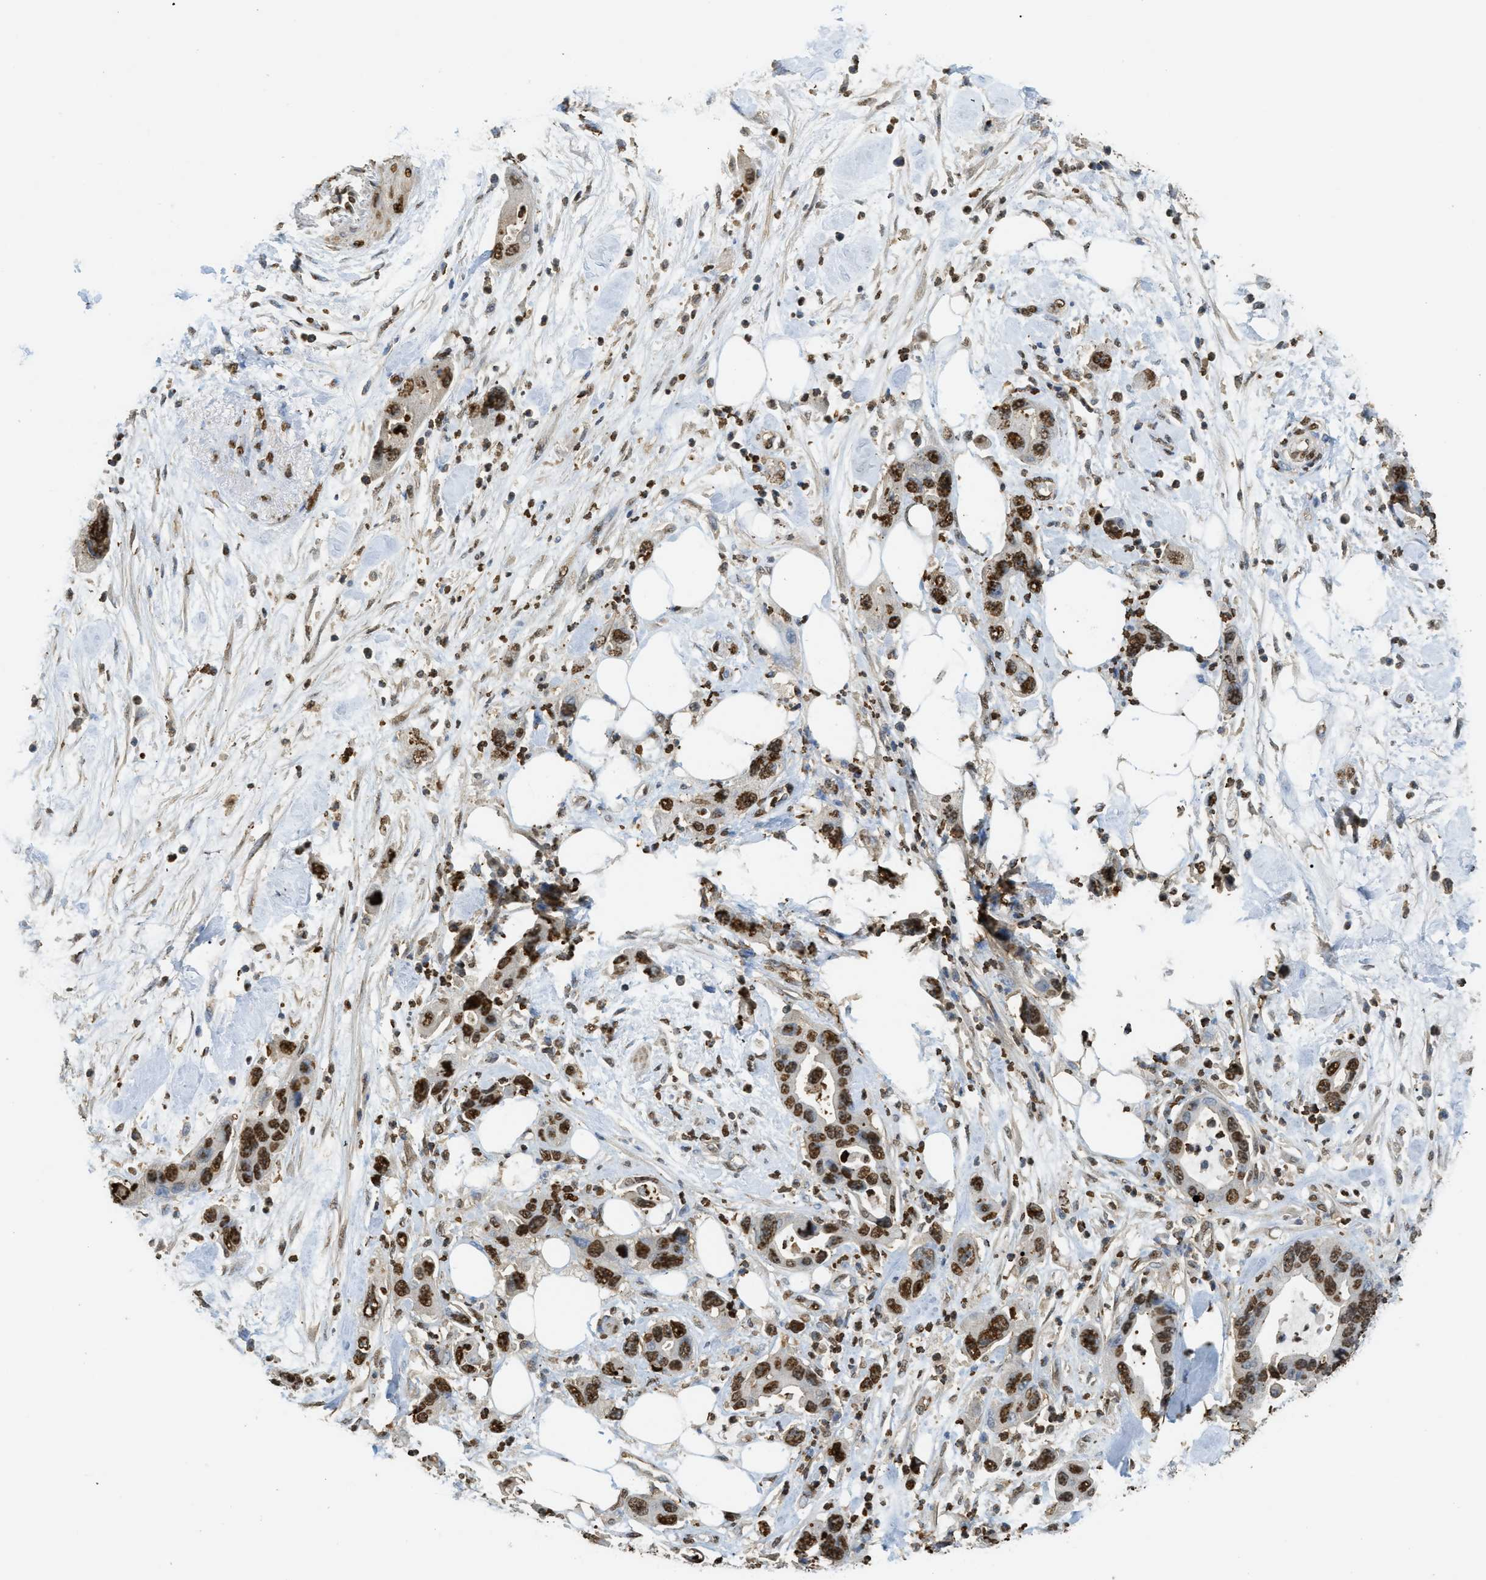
{"staining": {"intensity": "strong", "quantity": ">75%", "location": "nuclear"}, "tissue": "pancreatic cancer", "cell_type": "Tumor cells", "image_type": "cancer", "snomed": [{"axis": "morphology", "description": "Normal tissue, NOS"}, {"axis": "morphology", "description": "Adenocarcinoma, NOS"}, {"axis": "topography", "description": "Pancreas"}], "caption": "Pancreatic cancer was stained to show a protein in brown. There is high levels of strong nuclear staining in approximately >75% of tumor cells. The staining was performed using DAB (3,3'-diaminobenzidine) to visualize the protein expression in brown, while the nuclei were stained in blue with hematoxylin (Magnification: 20x).", "gene": "NR5A2", "patient": {"sex": "female", "age": 71}}